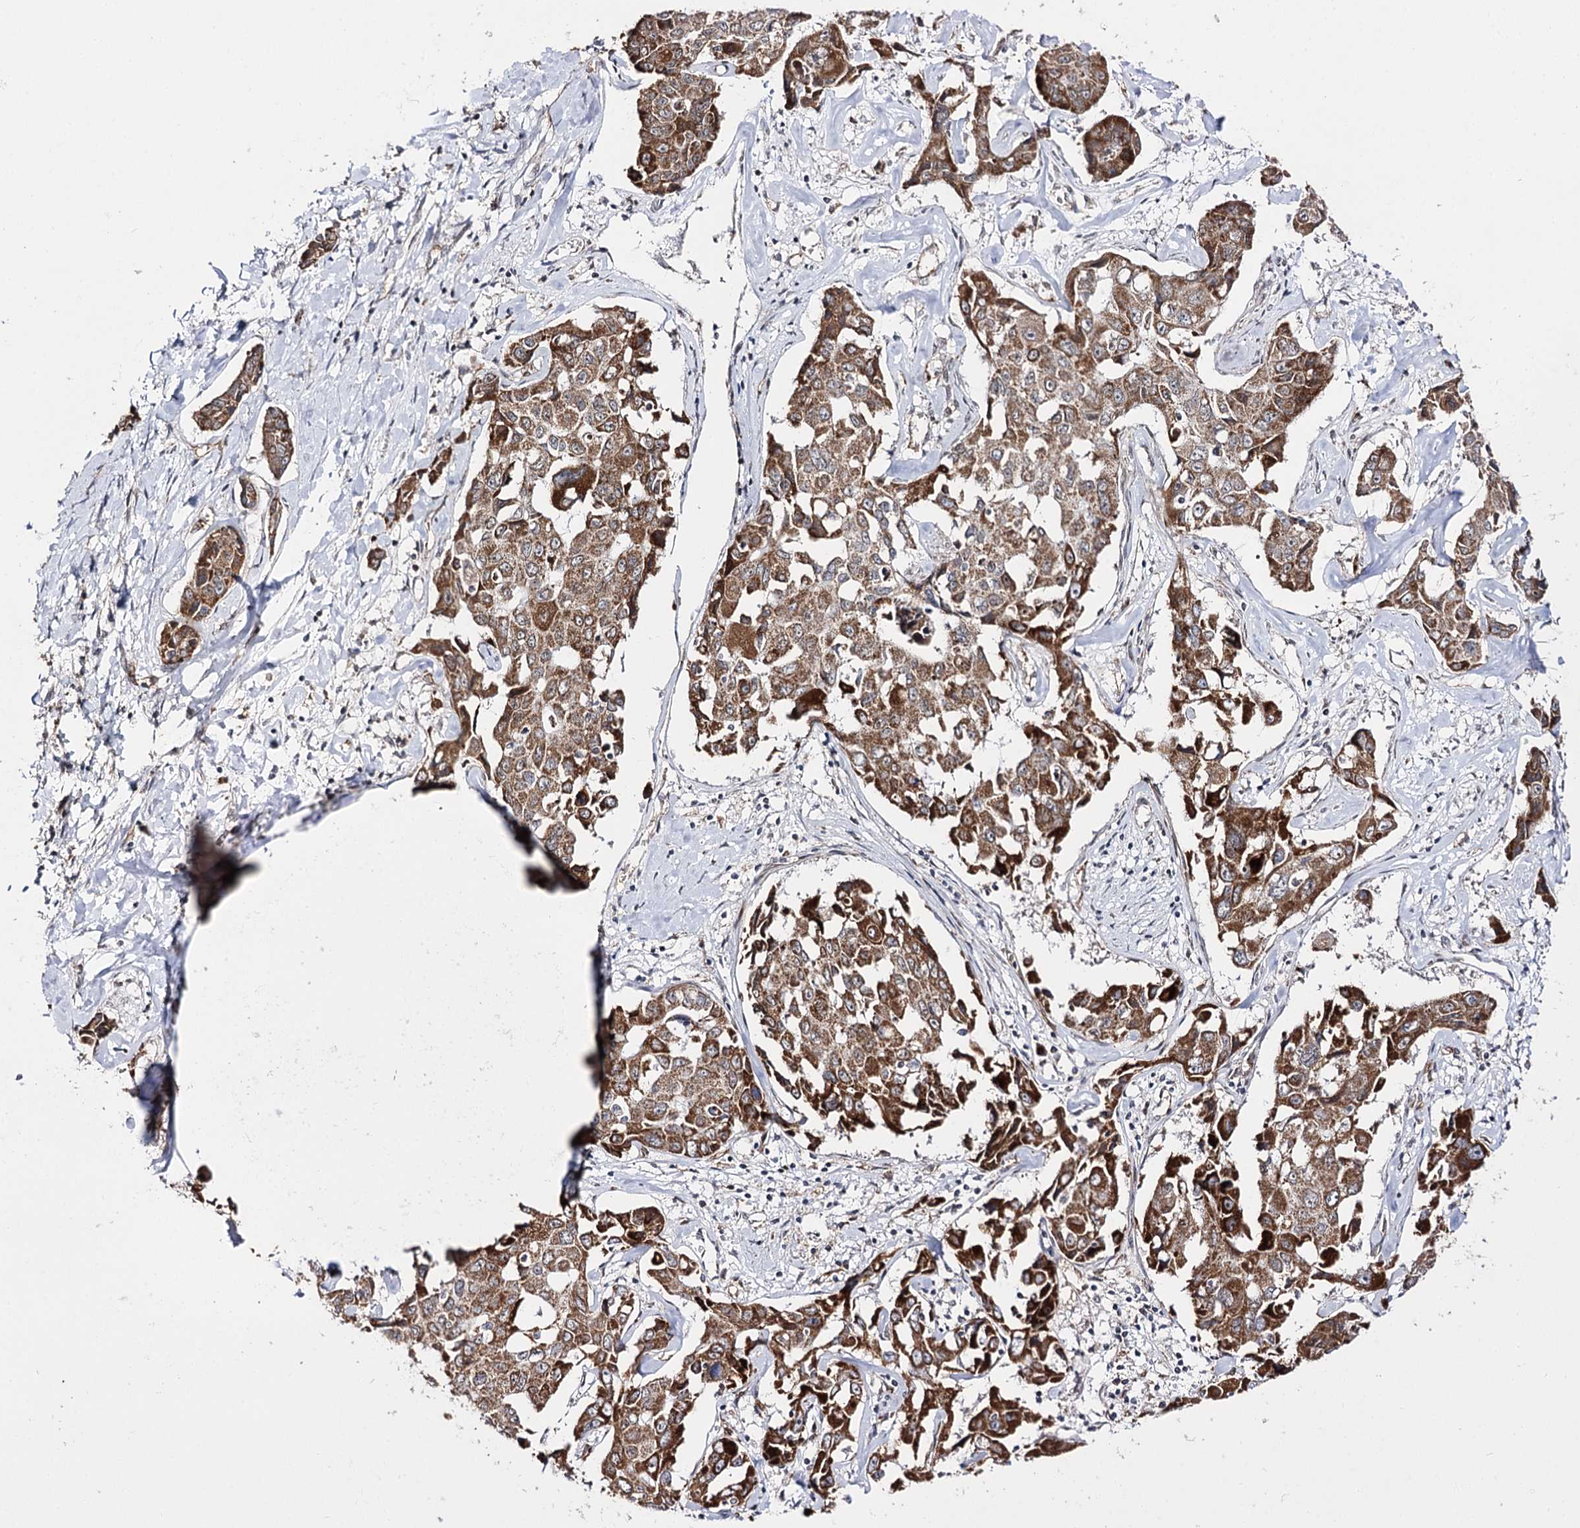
{"staining": {"intensity": "moderate", "quantity": ">75%", "location": "cytoplasmic/membranous"}, "tissue": "liver cancer", "cell_type": "Tumor cells", "image_type": "cancer", "snomed": [{"axis": "morphology", "description": "Cholangiocarcinoma"}, {"axis": "topography", "description": "Liver"}], "caption": "The image exhibits a brown stain indicating the presence of a protein in the cytoplasmic/membranous of tumor cells in liver cancer. The staining was performed using DAB to visualize the protein expression in brown, while the nuclei were stained in blue with hematoxylin (Magnification: 20x).", "gene": "CBR4", "patient": {"sex": "male", "age": 59}}